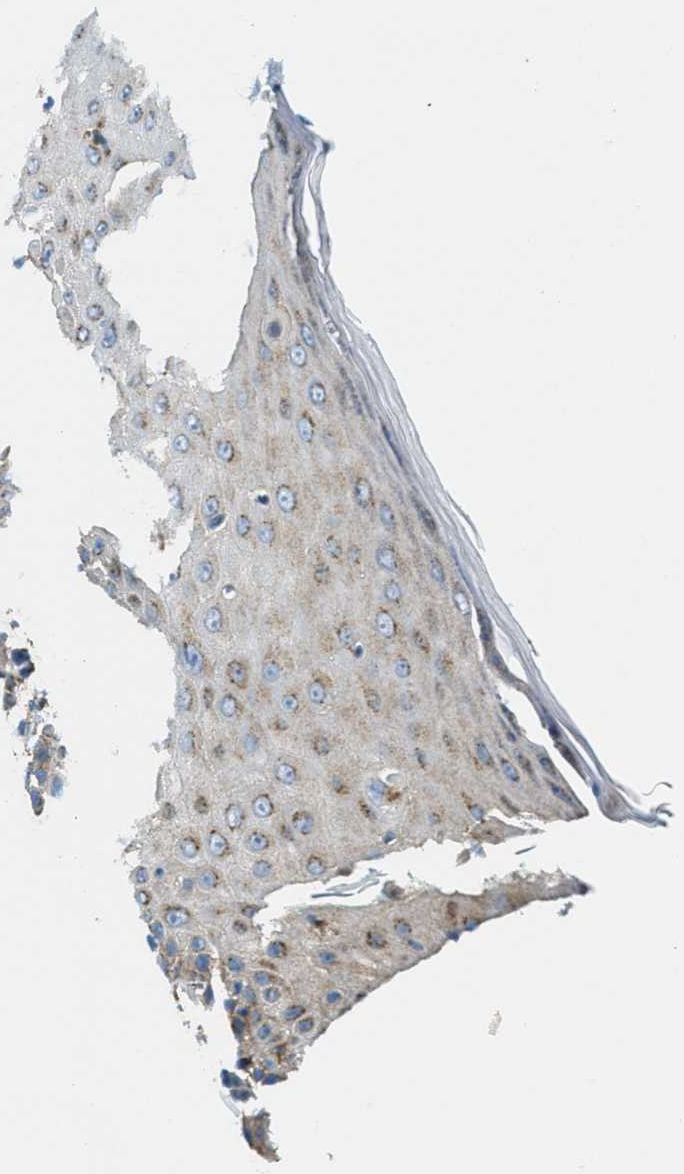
{"staining": {"intensity": "negative", "quantity": "none", "location": "none"}, "tissue": "skin cancer", "cell_type": "Tumor cells", "image_type": "cancer", "snomed": [{"axis": "morphology", "description": "Squamous cell carcinoma, NOS"}, {"axis": "topography", "description": "Skin"}], "caption": "Immunohistochemistry (IHC) micrograph of neoplastic tissue: human skin cancer stained with DAB shows no significant protein staining in tumor cells.", "gene": "AP2B1", "patient": {"sex": "female", "age": 42}}